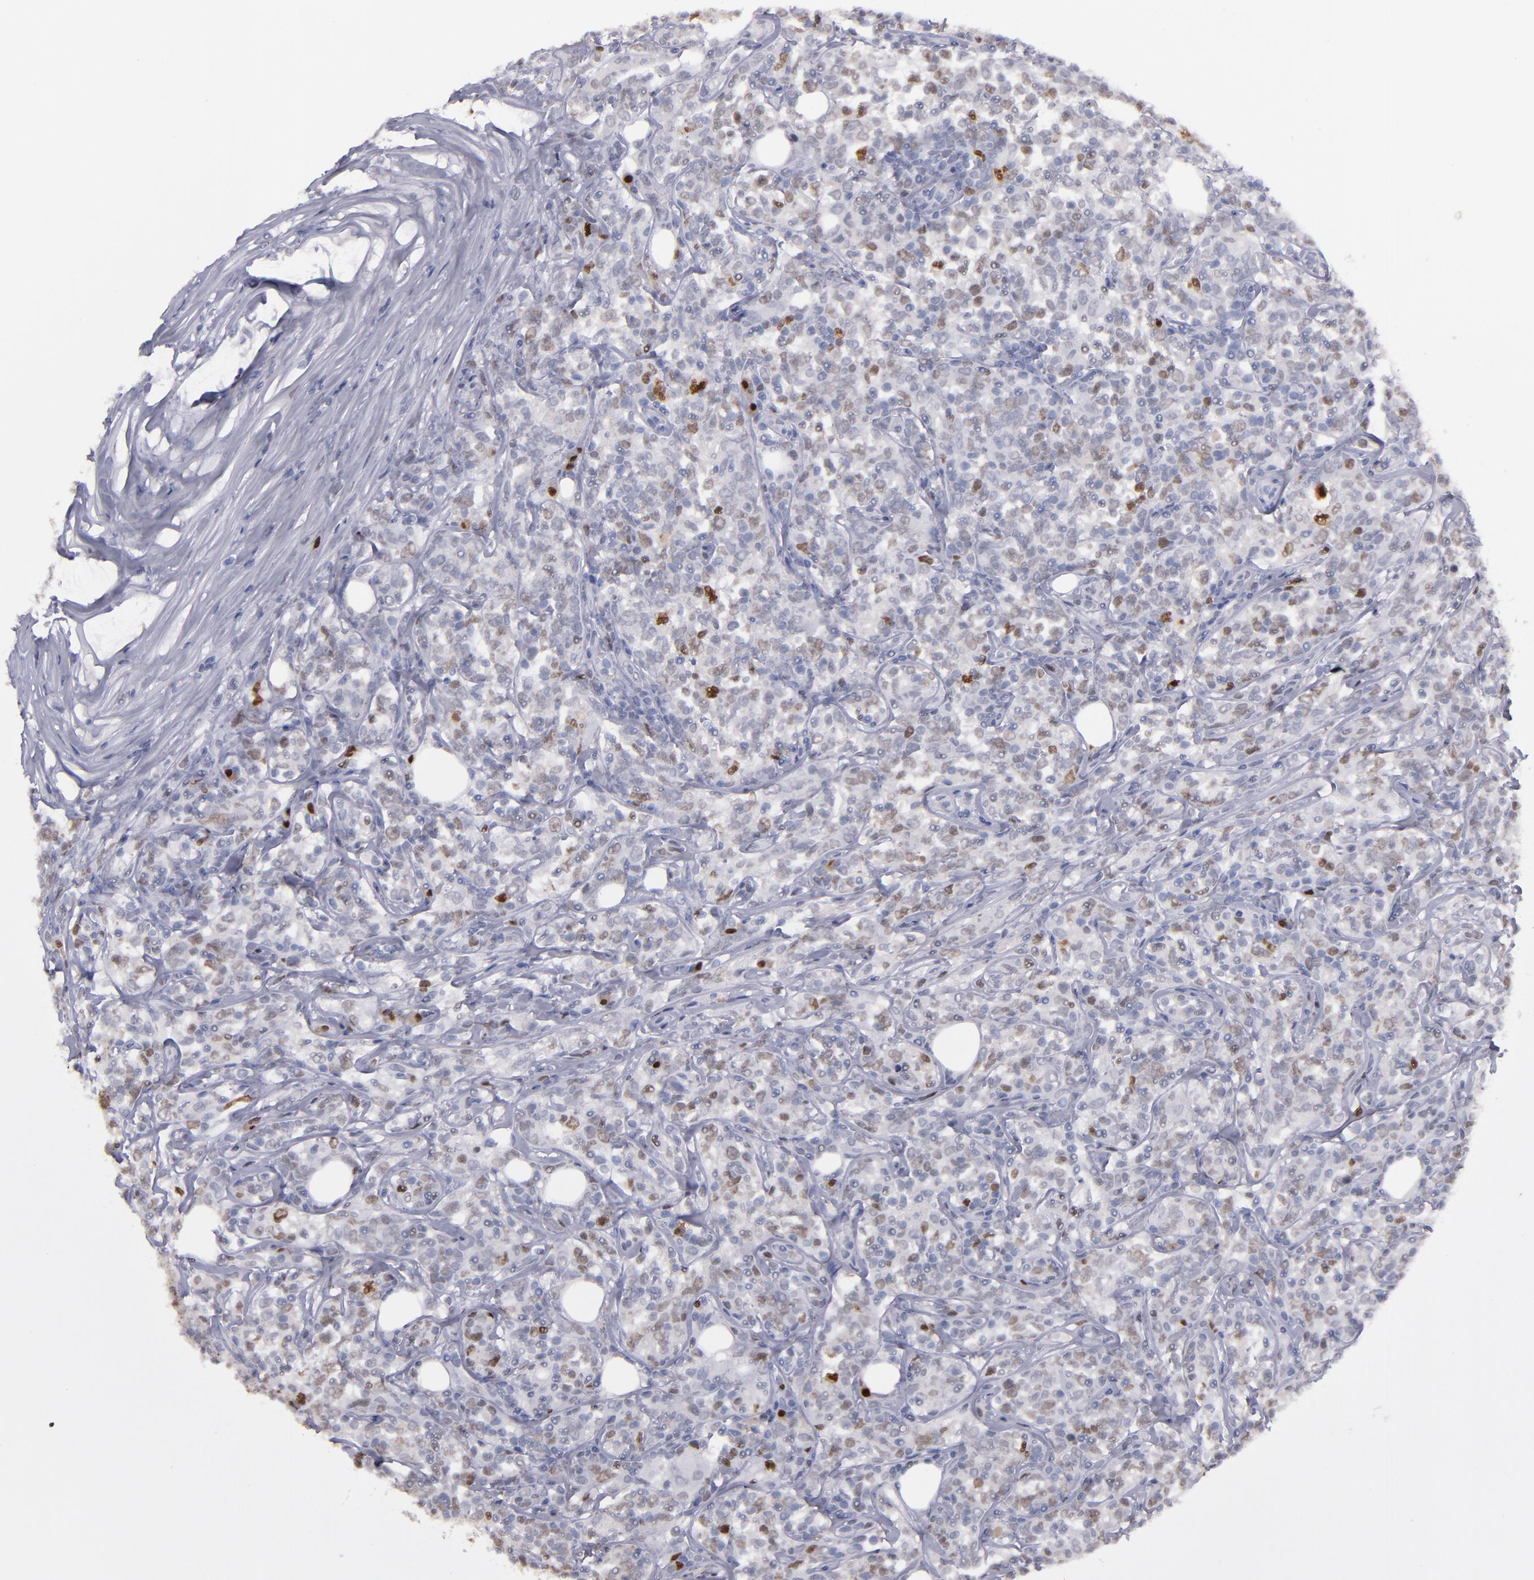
{"staining": {"intensity": "weak", "quantity": "25%-75%", "location": "nuclear"}, "tissue": "lymphoma", "cell_type": "Tumor cells", "image_type": "cancer", "snomed": [{"axis": "morphology", "description": "Malignant lymphoma, non-Hodgkin's type, High grade"}, {"axis": "topography", "description": "Lymph node"}], "caption": "Lymphoma stained with a protein marker shows weak staining in tumor cells.", "gene": "IRF4", "patient": {"sex": "female", "age": 84}}